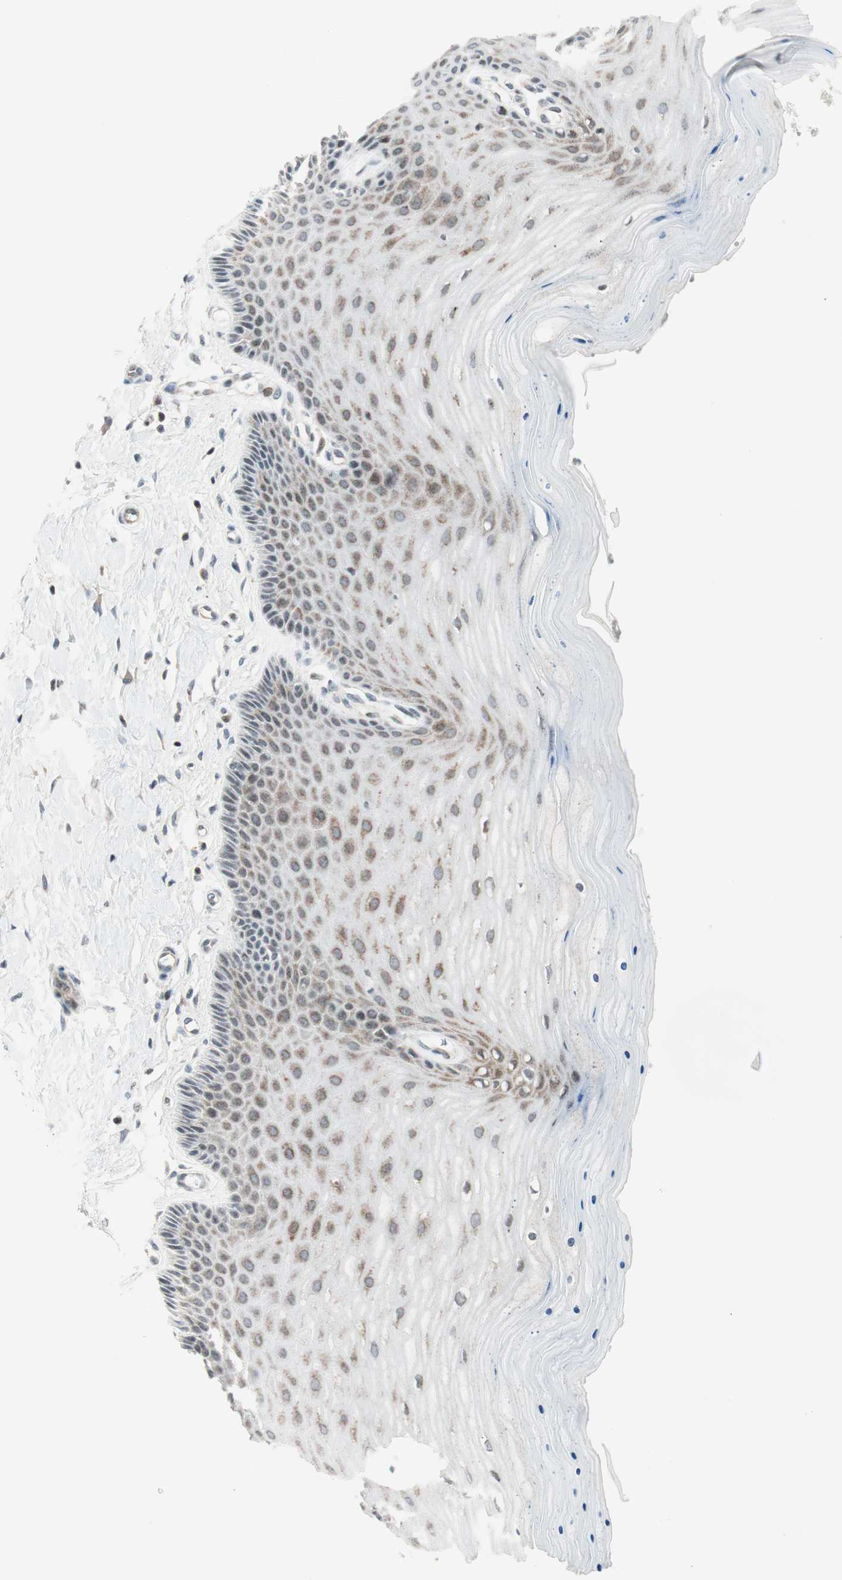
{"staining": {"intensity": "moderate", "quantity": ">75%", "location": "cytoplasmic/membranous,nuclear"}, "tissue": "cervix", "cell_type": "Glandular cells", "image_type": "normal", "snomed": [{"axis": "morphology", "description": "Normal tissue, NOS"}, {"axis": "topography", "description": "Cervix"}], "caption": "Brown immunohistochemical staining in unremarkable human cervix shows moderate cytoplasmic/membranous,nuclear staining in about >75% of glandular cells. The protein is stained brown, and the nuclei are stained in blue (DAB IHC with brightfield microscopy, high magnification).", "gene": "TPT1", "patient": {"sex": "female", "age": 55}}